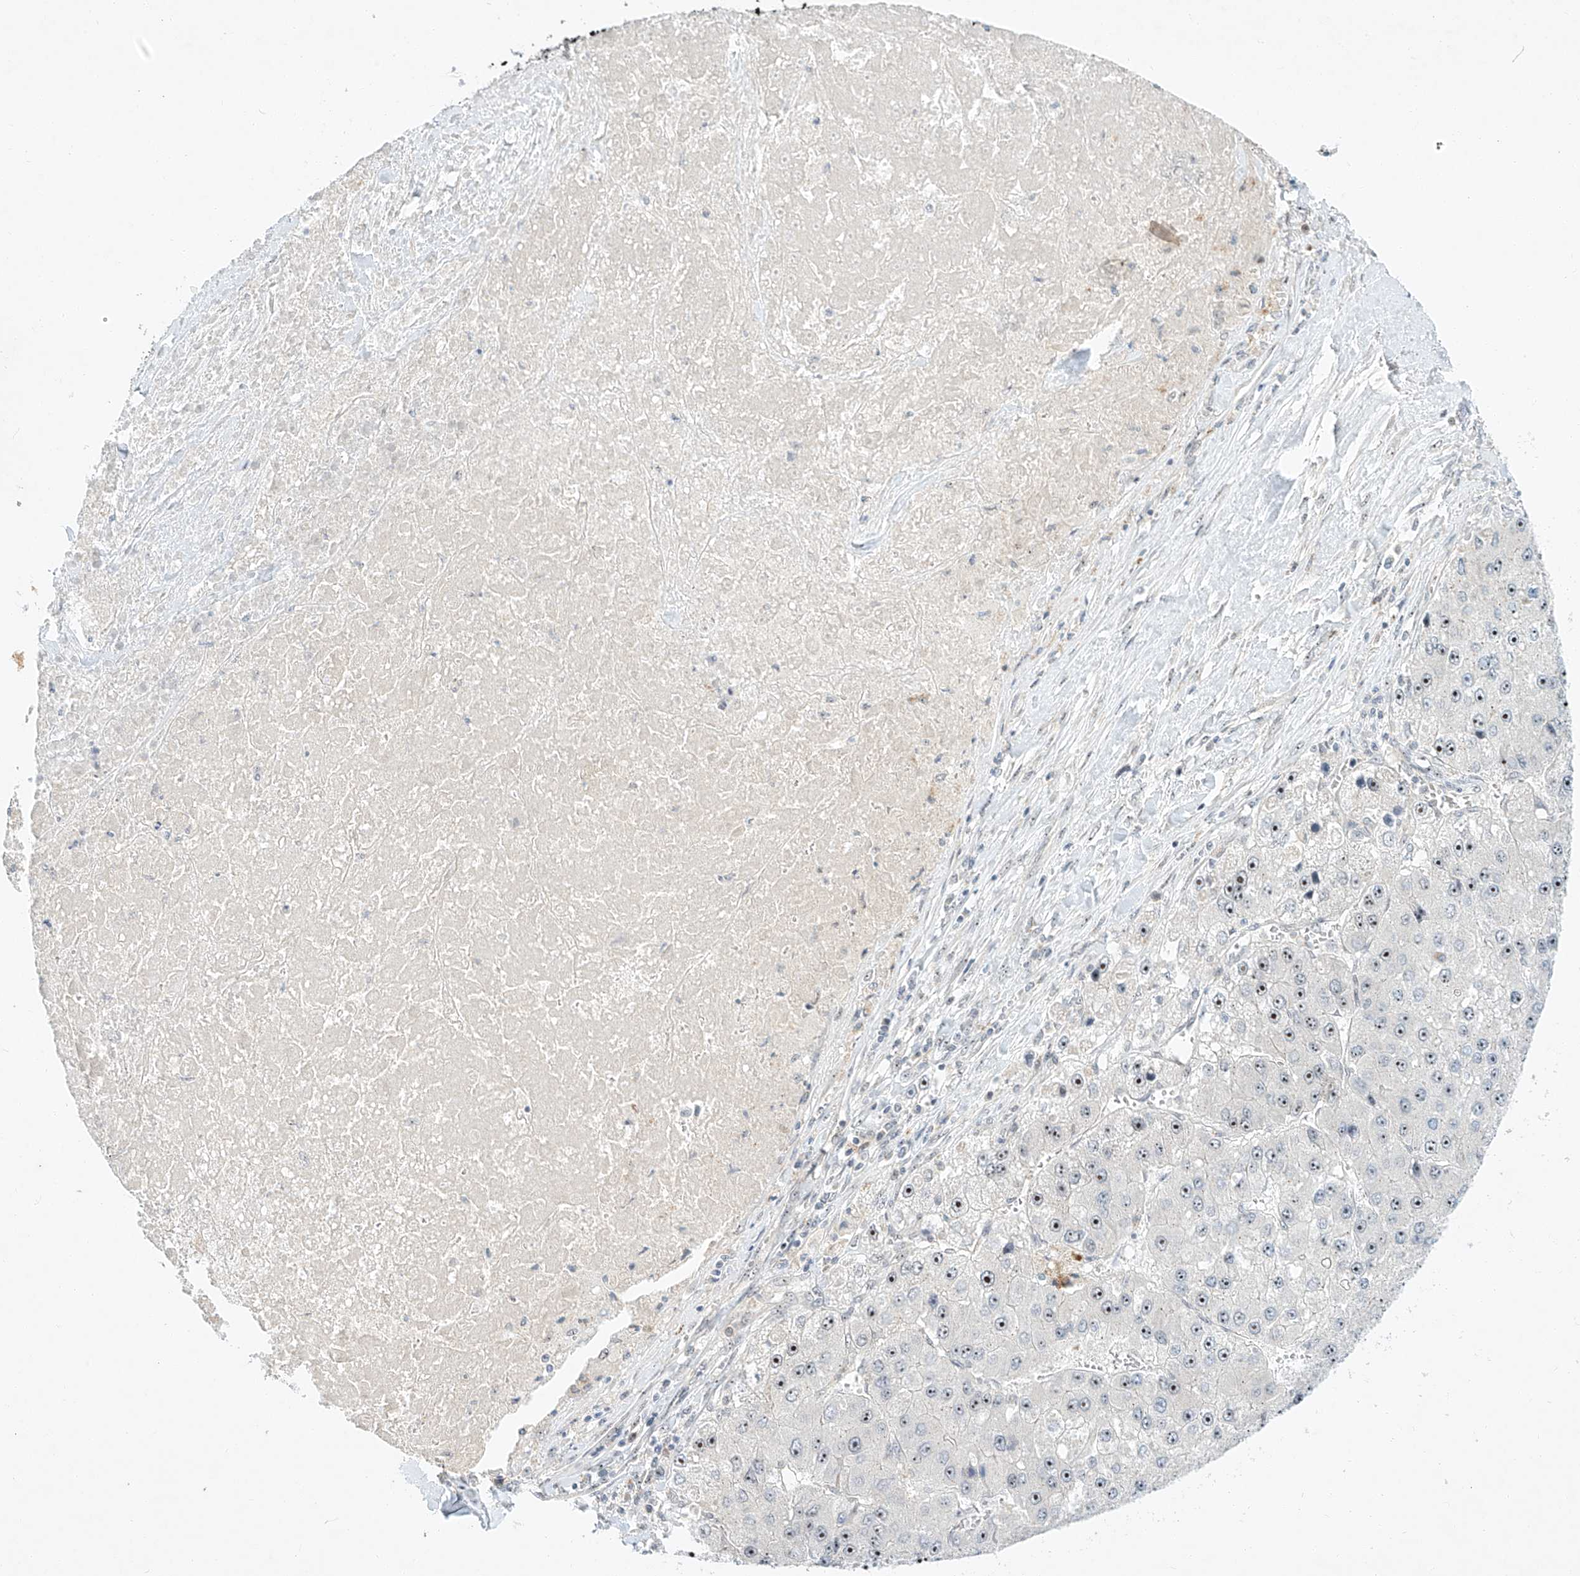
{"staining": {"intensity": "moderate", "quantity": "25%-75%", "location": "nuclear"}, "tissue": "liver cancer", "cell_type": "Tumor cells", "image_type": "cancer", "snomed": [{"axis": "morphology", "description": "Carcinoma, Hepatocellular, NOS"}, {"axis": "topography", "description": "Liver"}], "caption": "Liver cancer (hepatocellular carcinoma) stained with a brown dye displays moderate nuclear positive positivity in about 25%-75% of tumor cells.", "gene": "PAK6", "patient": {"sex": "female", "age": 73}}